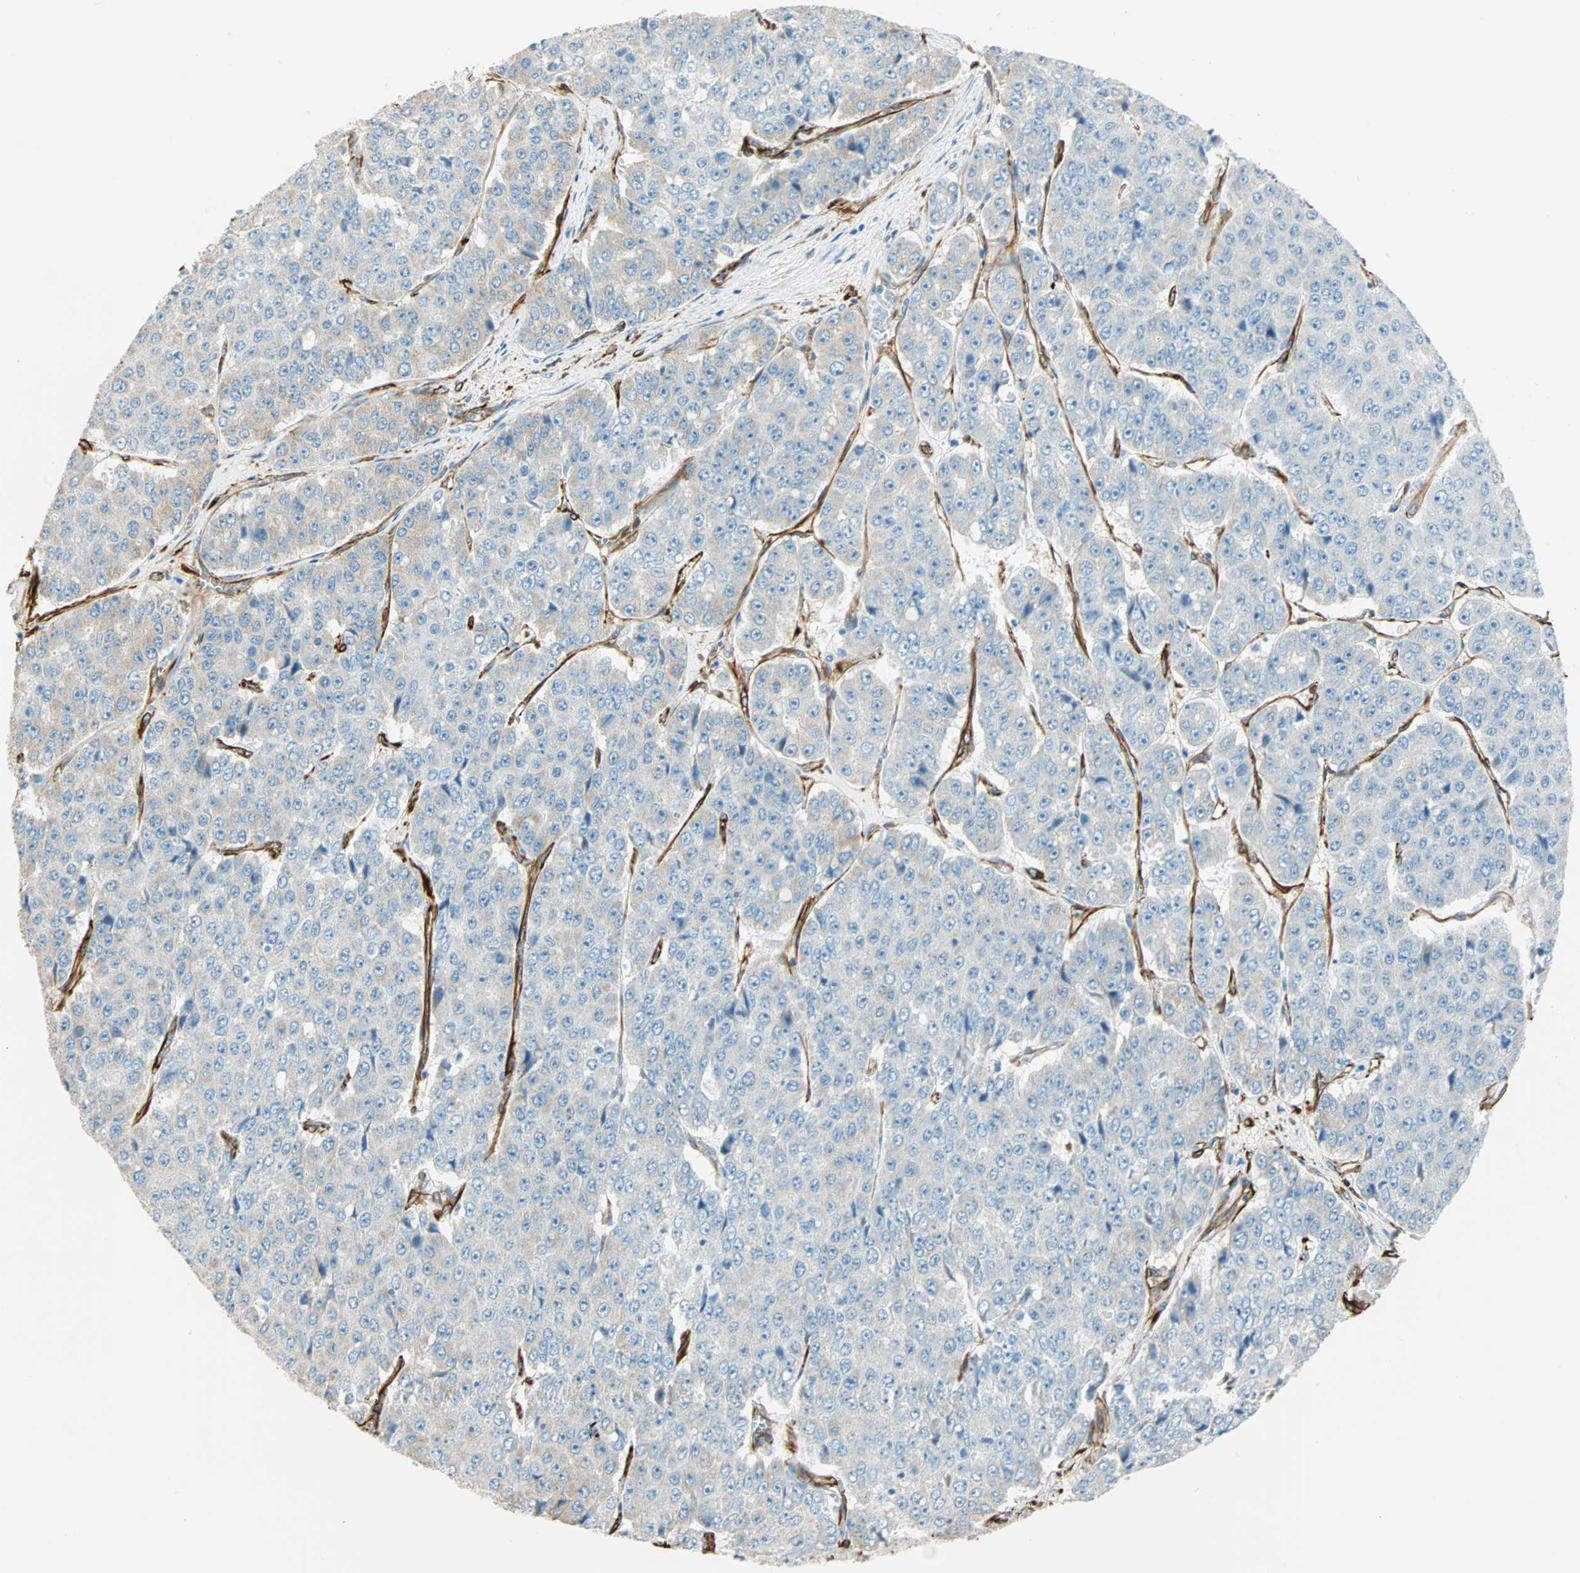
{"staining": {"intensity": "weak", "quantity": "<25%", "location": "cytoplasmic/membranous"}, "tissue": "pancreatic cancer", "cell_type": "Tumor cells", "image_type": "cancer", "snomed": [{"axis": "morphology", "description": "Adenocarcinoma, NOS"}, {"axis": "topography", "description": "Pancreas"}], "caption": "Immunohistochemistry micrograph of human pancreatic cancer (adenocarcinoma) stained for a protein (brown), which exhibits no staining in tumor cells.", "gene": "NES", "patient": {"sex": "male", "age": 50}}